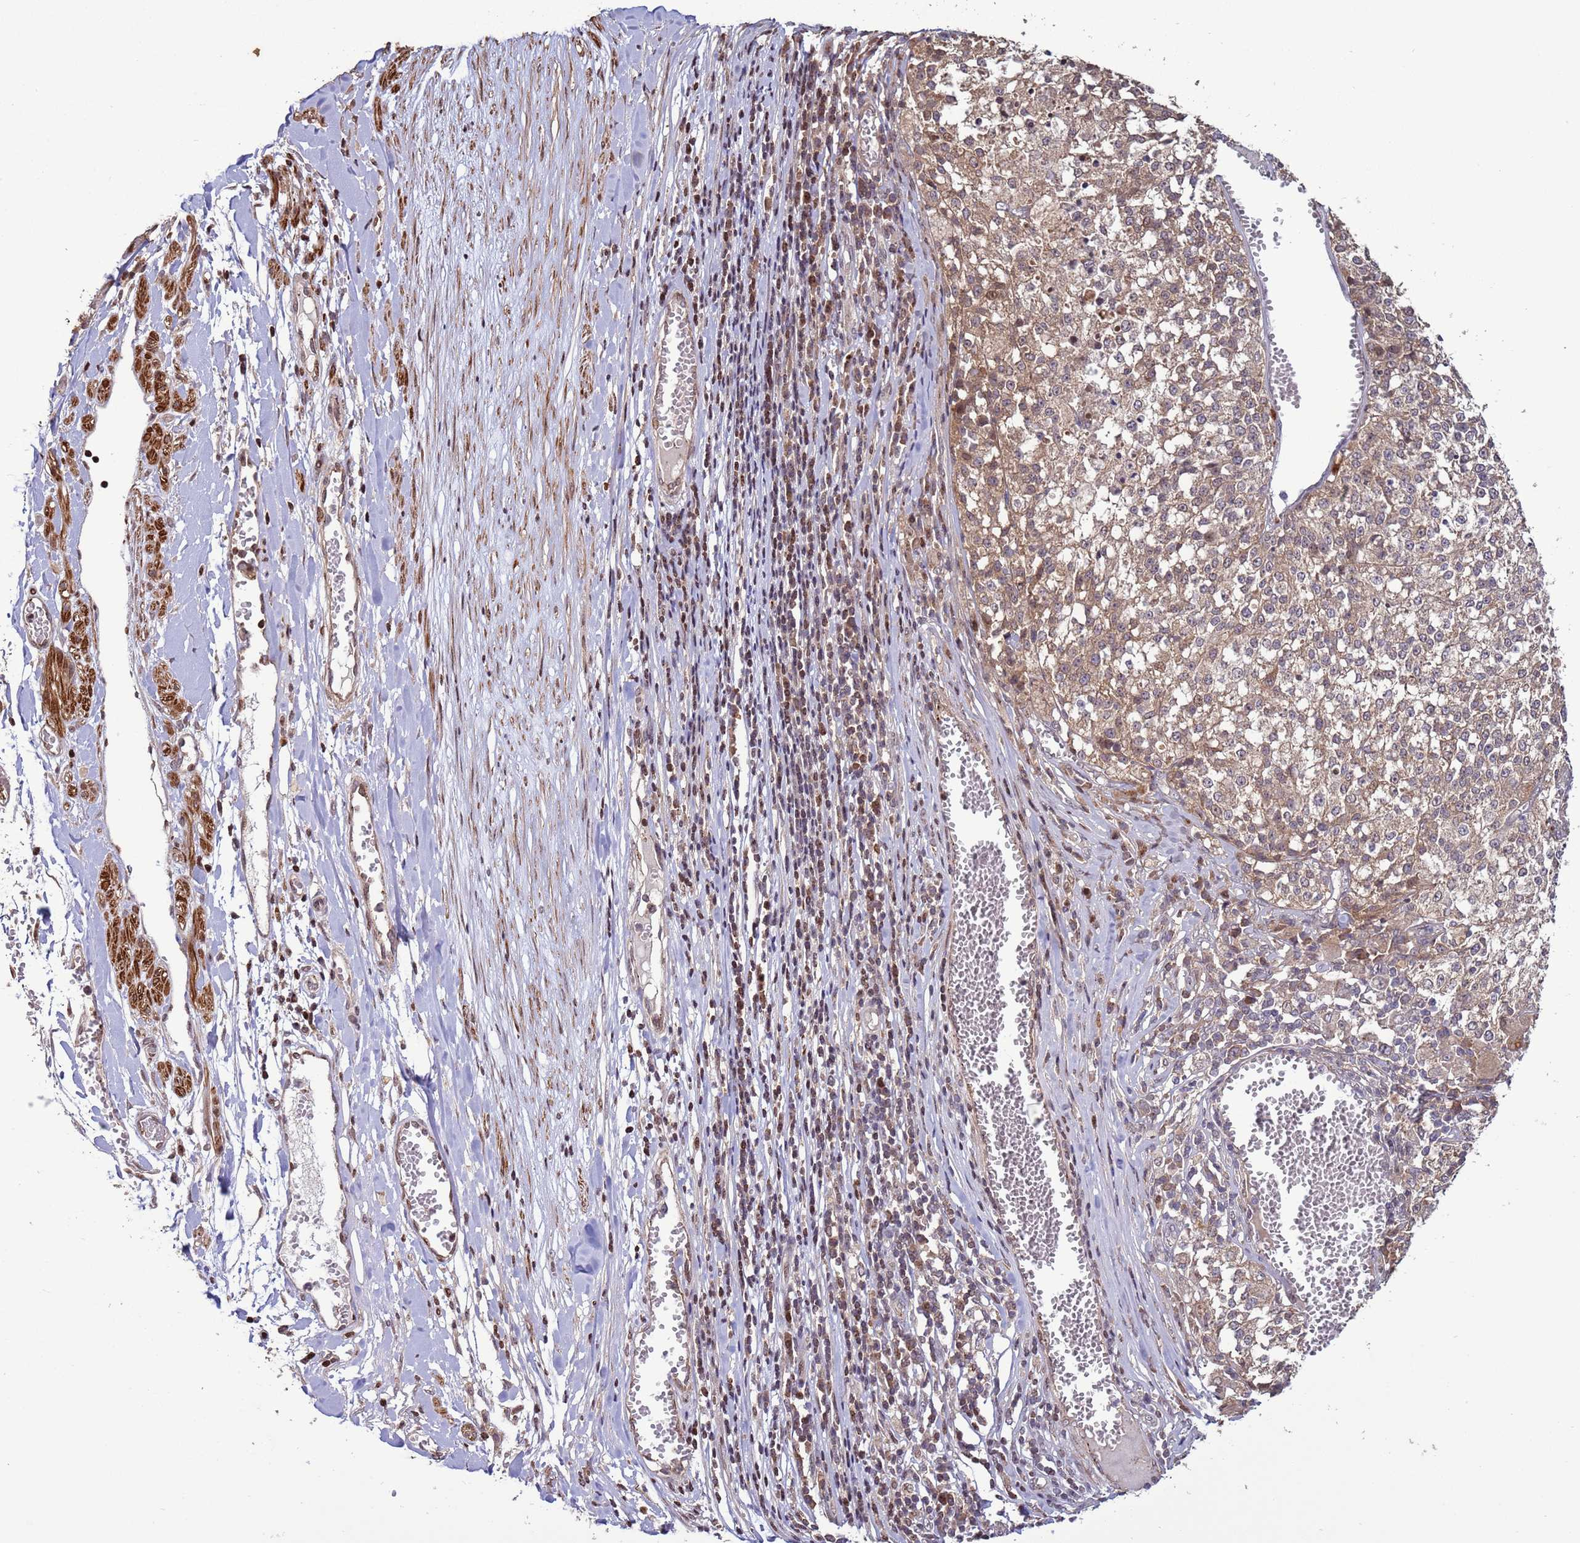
{"staining": {"intensity": "weak", "quantity": "25%-75%", "location": "cytoplasmic/membranous"}, "tissue": "melanoma", "cell_type": "Tumor cells", "image_type": "cancer", "snomed": [{"axis": "morphology", "description": "Malignant melanoma, NOS"}, {"axis": "topography", "description": "Skin"}], "caption": "Immunohistochemical staining of malignant melanoma reveals low levels of weak cytoplasmic/membranous positivity in about 25%-75% of tumor cells.", "gene": "HGH1", "patient": {"sex": "female", "age": 64}}